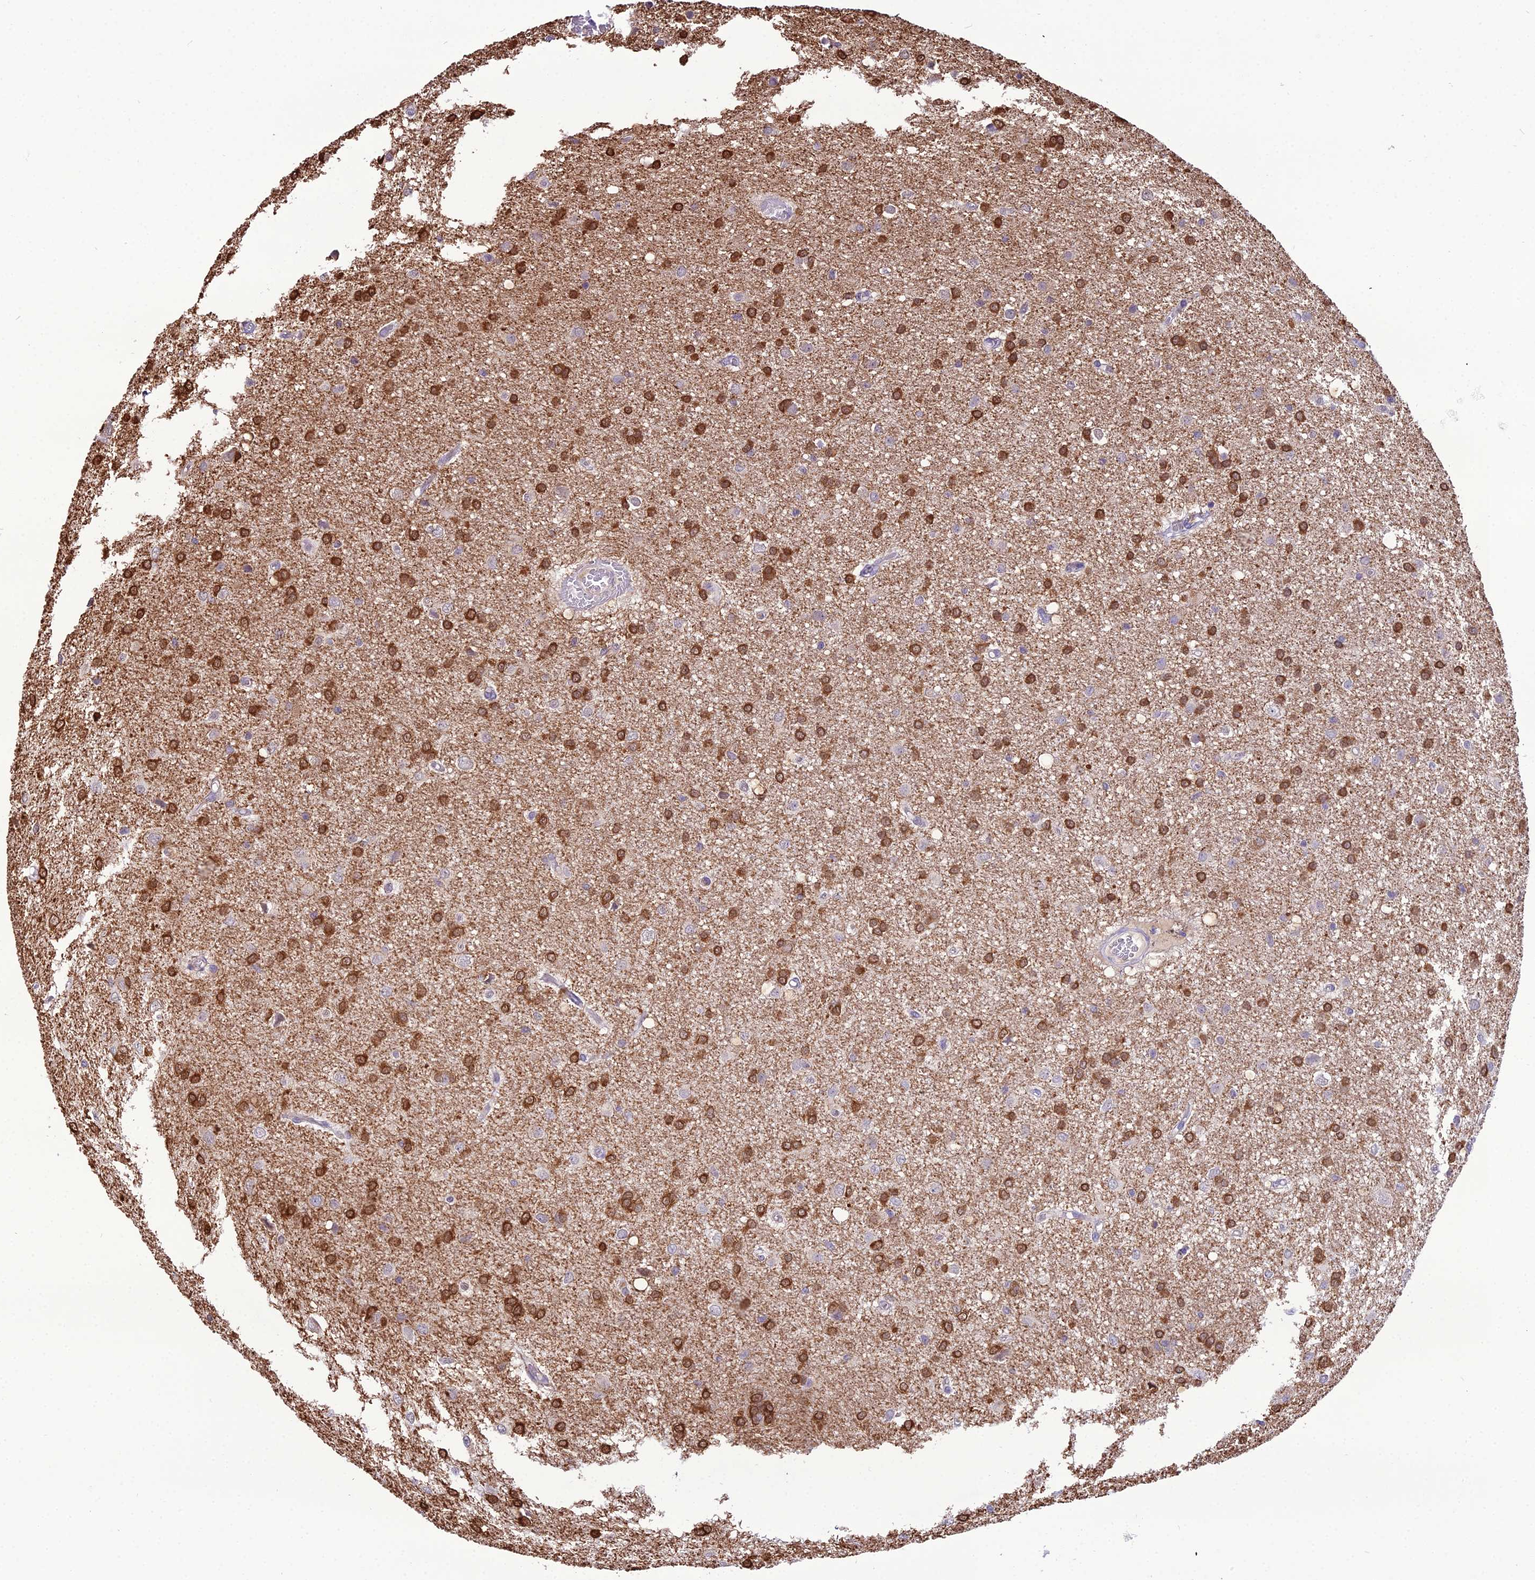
{"staining": {"intensity": "strong", "quantity": "25%-75%", "location": "cytoplasmic/membranous"}, "tissue": "glioma", "cell_type": "Tumor cells", "image_type": "cancer", "snomed": [{"axis": "morphology", "description": "Glioma, malignant, High grade"}, {"axis": "topography", "description": "Brain"}], "caption": "This is a photomicrograph of immunohistochemistry (IHC) staining of high-grade glioma (malignant), which shows strong positivity in the cytoplasmic/membranous of tumor cells.", "gene": "MB21D2", "patient": {"sex": "female", "age": 50}}